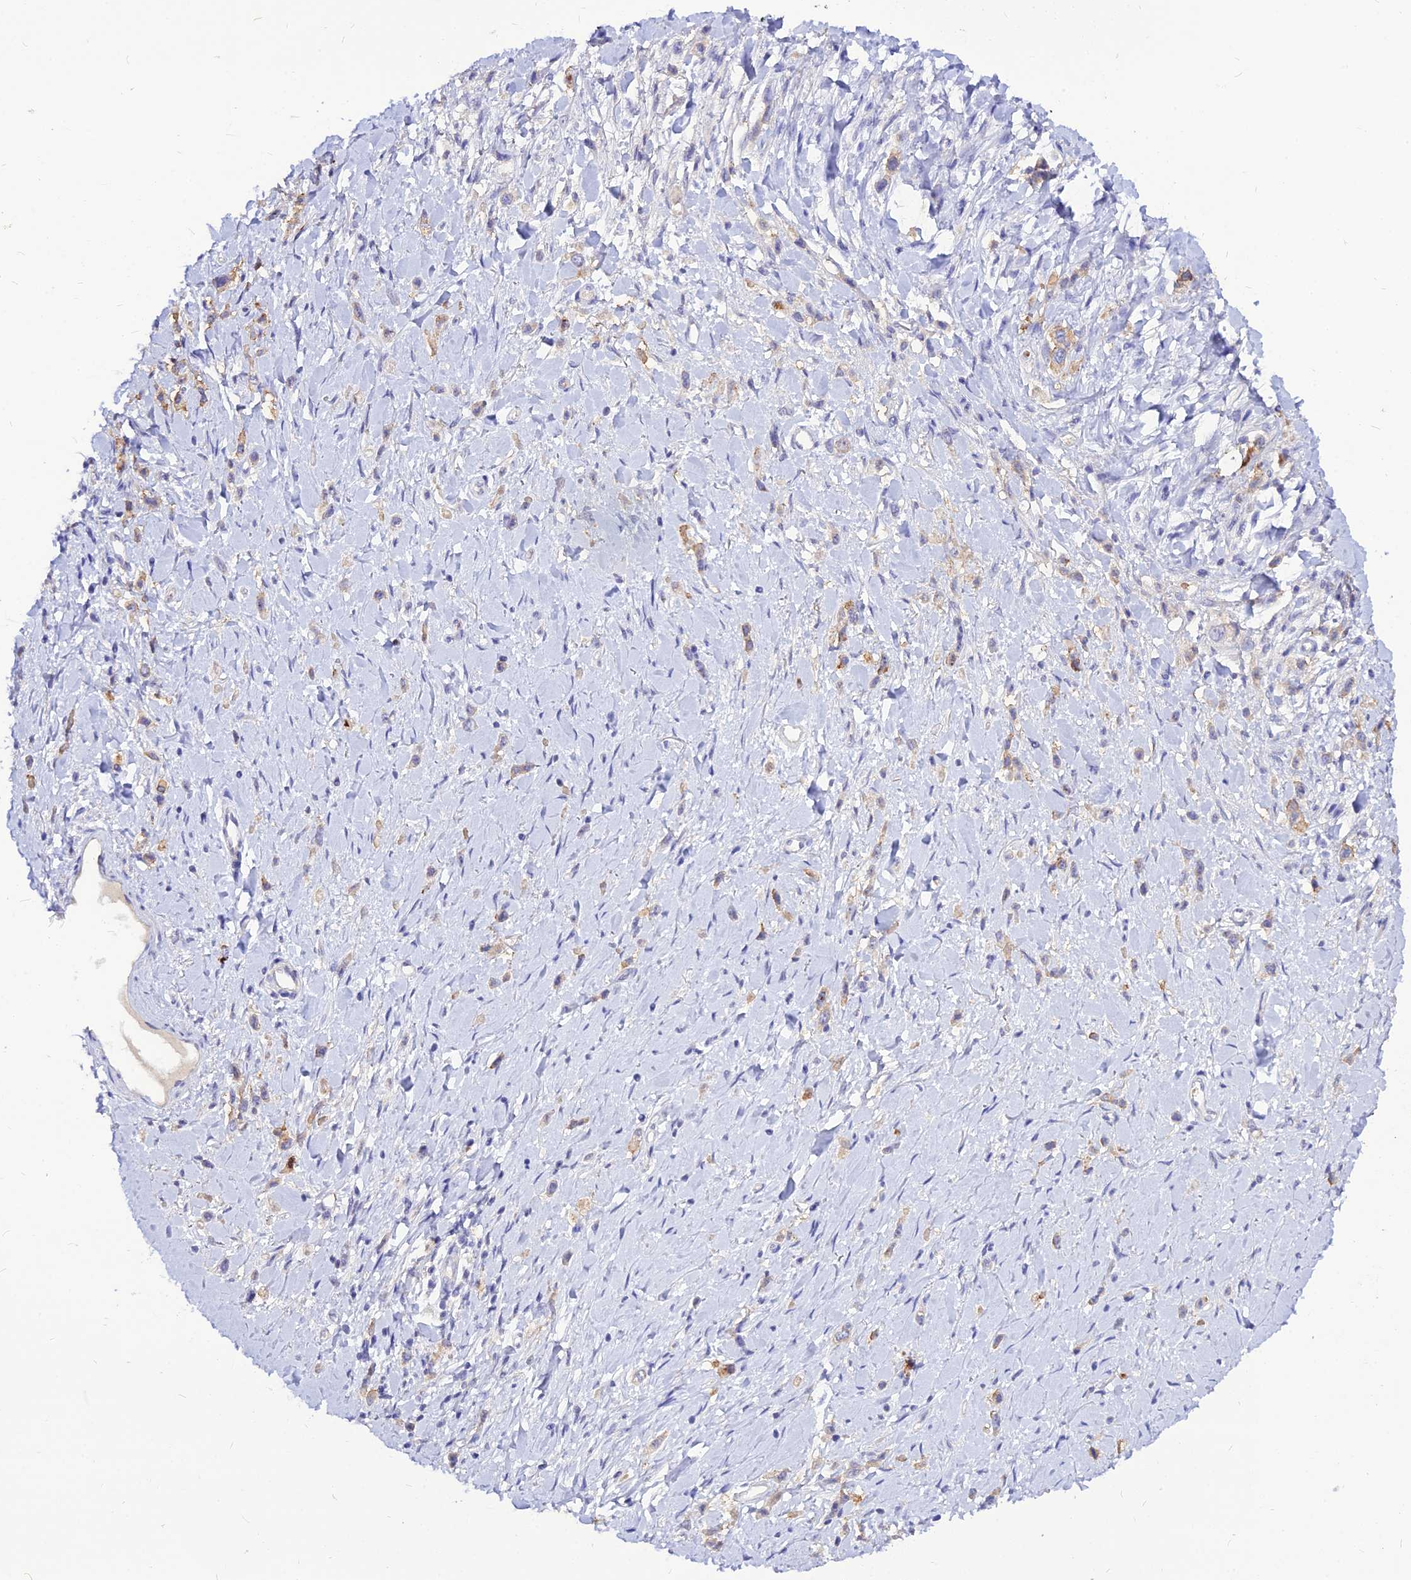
{"staining": {"intensity": "weak", "quantity": "<25%", "location": "cytoplasmic/membranous"}, "tissue": "stomach cancer", "cell_type": "Tumor cells", "image_type": "cancer", "snomed": [{"axis": "morphology", "description": "Adenocarcinoma, NOS"}, {"axis": "topography", "description": "Stomach"}], "caption": "High power microscopy image of an immunohistochemistry (IHC) photomicrograph of stomach cancer, revealing no significant expression in tumor cells.", "gene": "CZIB", "patient": {"sex": "female", "age": 65}}